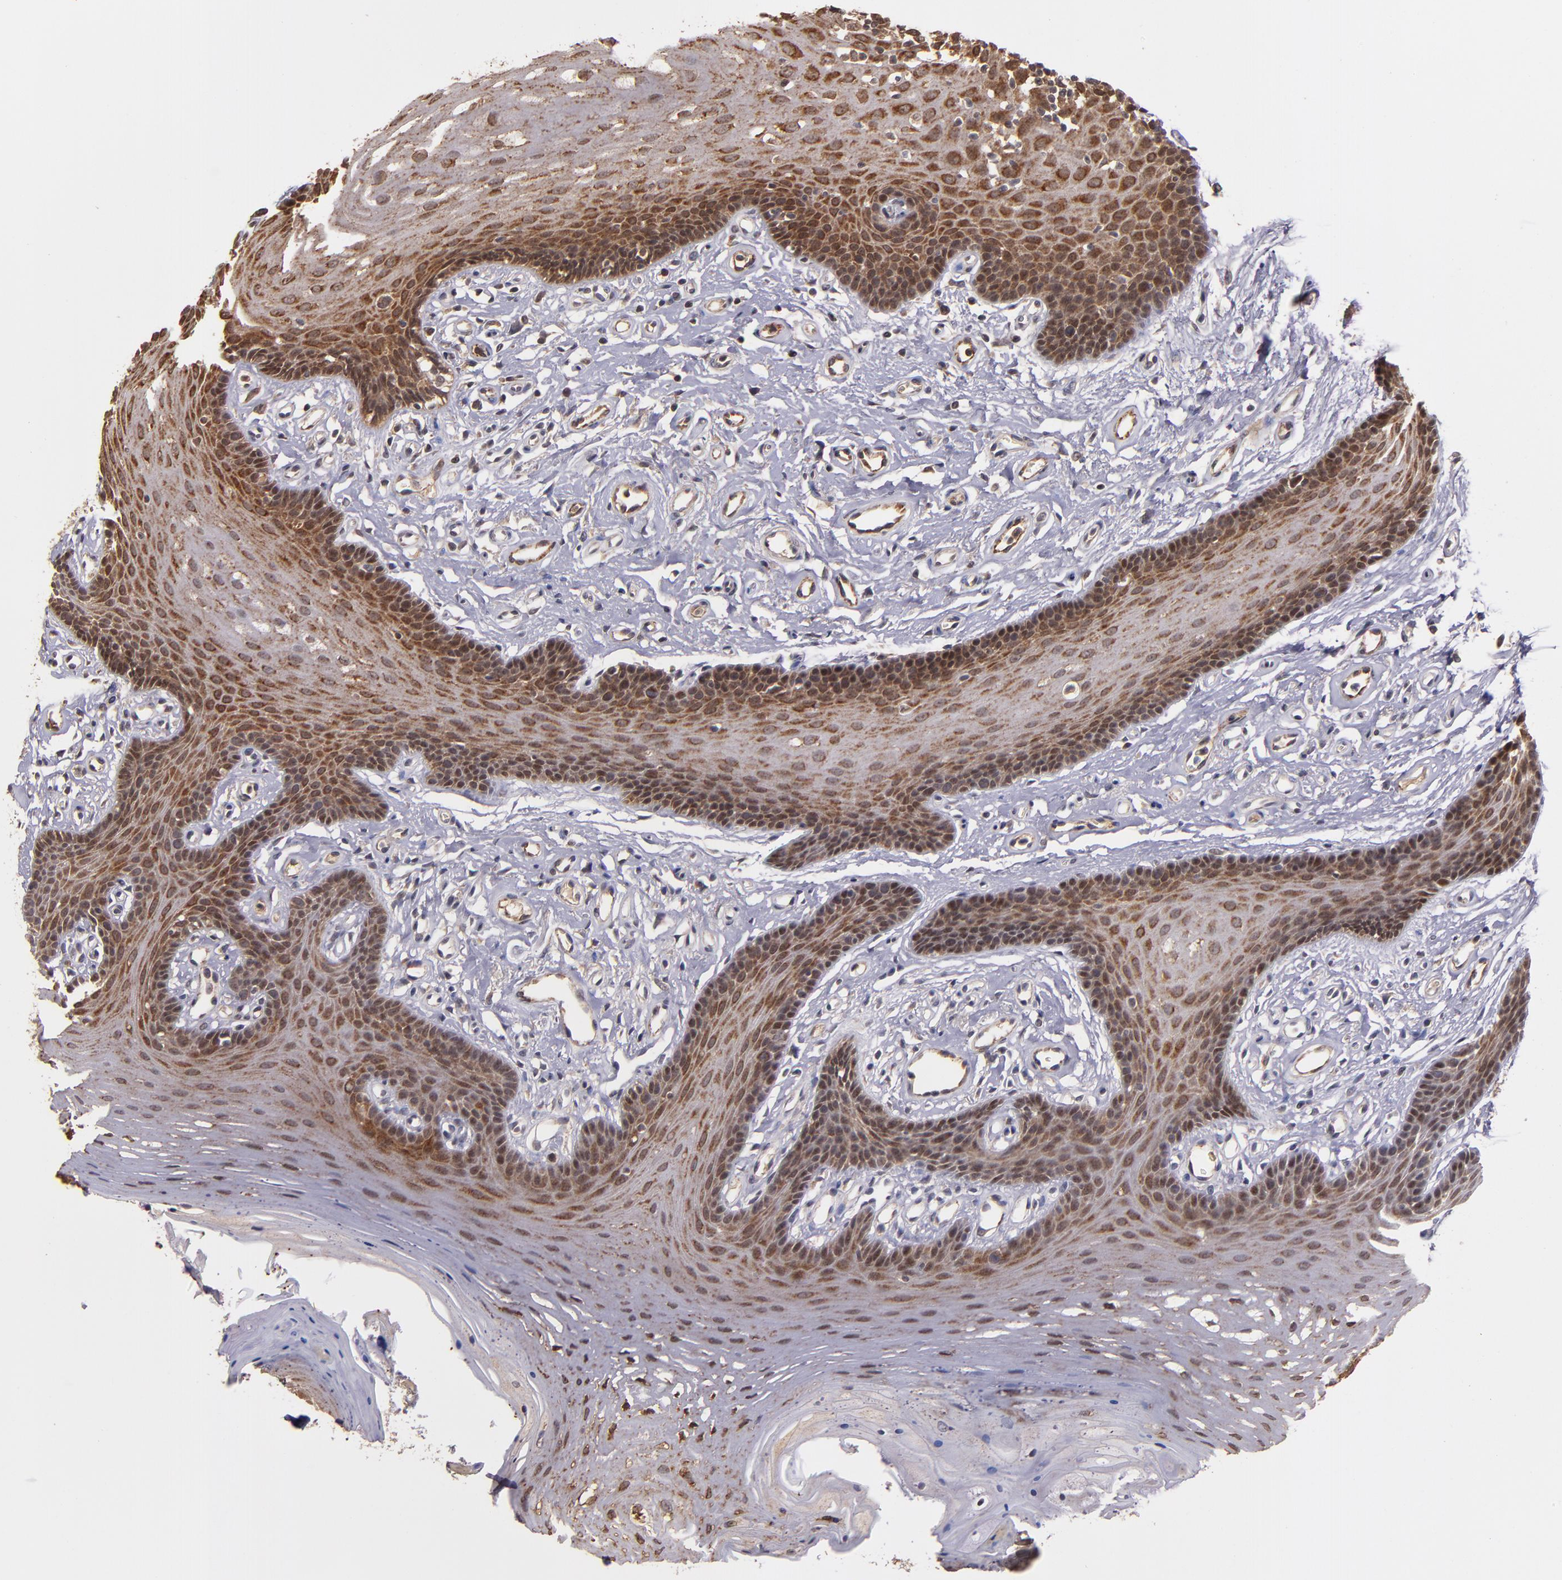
{"staining": {"intensity": "moderate", "quantity": ">75%", "location": "cytoplasmic/membranous,nuclear"}, "tissue": "oral mucosa", "cell_type": "Squamous epithelial cells", "image_type": "normal", "snomed": [{"axis": "morphology", "description": "Normal tissue, NOS"}, {"axis": "topography", "description": "Oral tissue"}], "caption": "IHC of unremarkable oral mucosa shows medium levels of moderate cytoplasmic/membranous,nuclear expression in about >75% of squamous epithelial cells. (DAB IHC with brightfield microscopy, high magnification).", "gene": "RIOK3", "patient": {"sex": "male", "age": 62}}